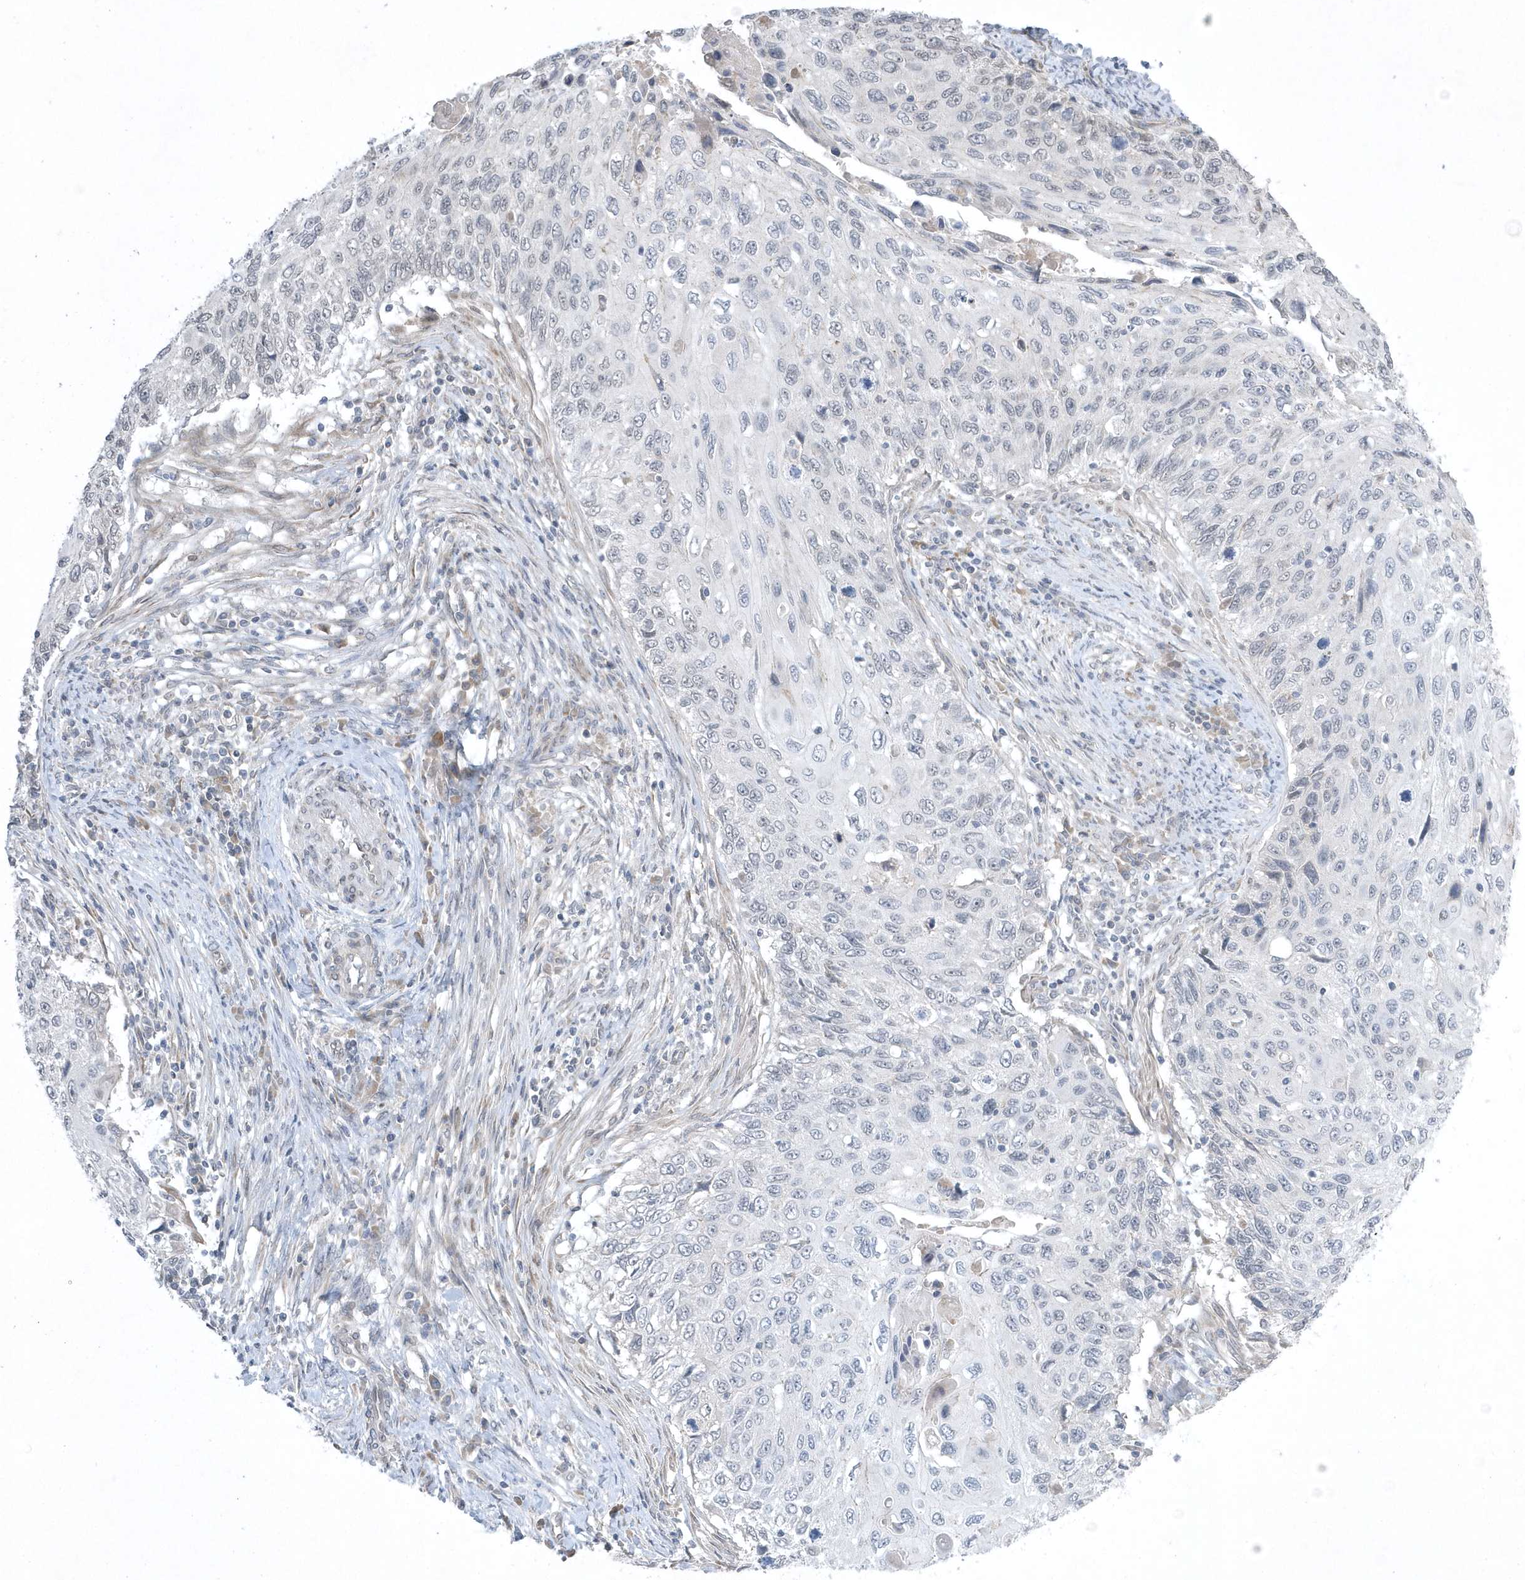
{"staining": {"intensity": "negative", "quantity": "none", "location": "none"}, "tissue": "cervical cancer", "cell_type": "Tumor cells", "image_type": "cancer", "snomed": [{"axis": "morphology", "description": "Squamous cell carcinoma, NOS"}, {"axis": "topography", "description": "Cervix"}], "caption": "An immunohistochemistry photomicrograph of cervical squamous cell carcinoma is shown. There is no staining in tumor cells of cervical squamous cell carcinoma. (Immunohistochemistry (ihc), brightfield microscopy, high magnification).", "gene": "ZC3H12D", "patient": {"sex": "female", "age": 70}}